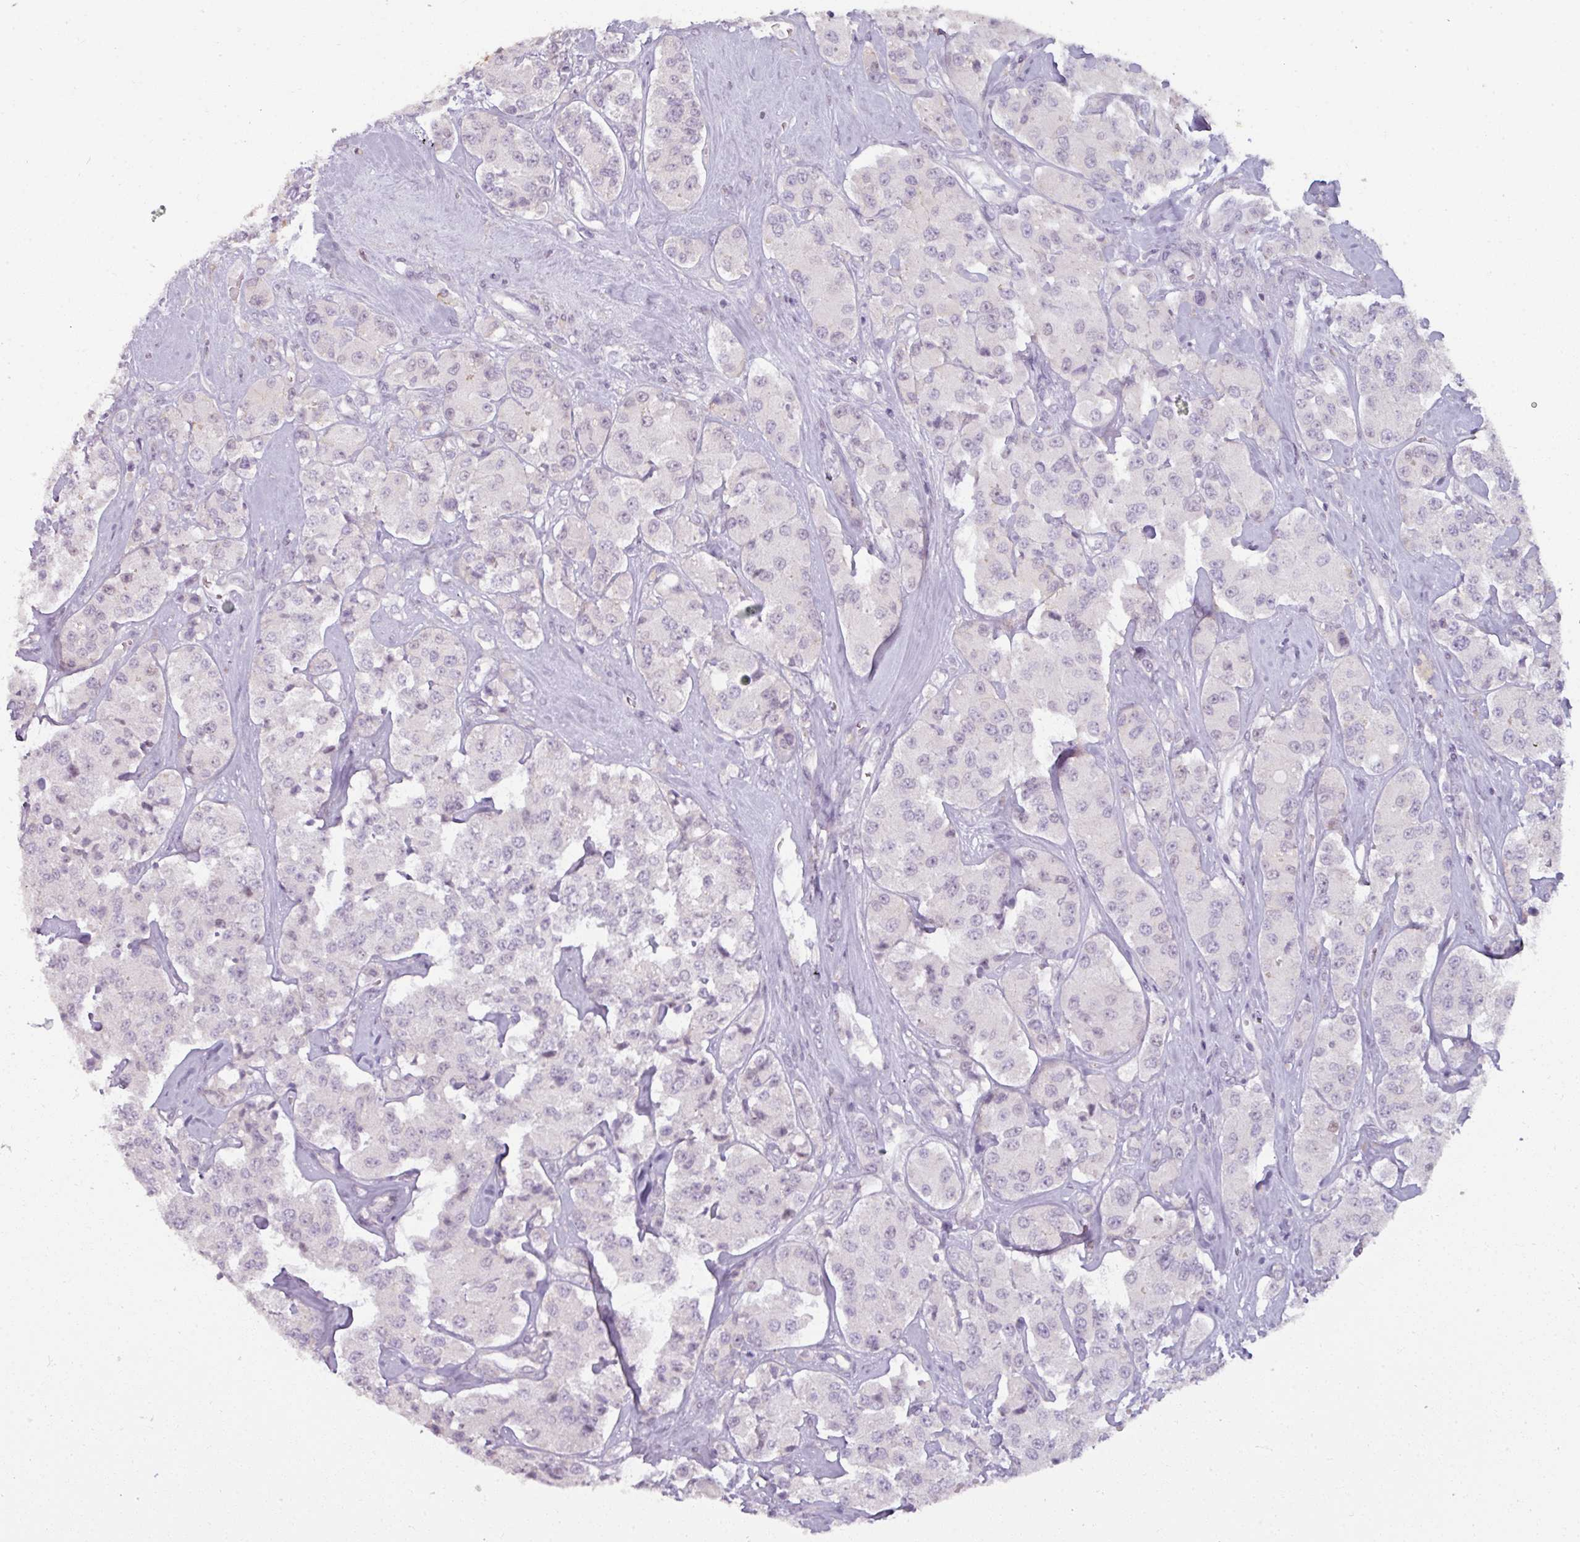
{"staining": {"intensity": "negative", "quantity": "none", "location": "none"}, "tissue": "carcinoid", "cell_type": "Tumor cells", "image_type": "cancer", "snomed": [{"axis": "morphology", "description": "Carcinoid, malignant, NOS"}, {"axis": "topography", "description": "Pancreas"}], "caption": "Immunohistochemistry (IHC) histopathology image of neoplastic tissue: human carcinoid (malignant) stained with DAB (3,3'-diaminobenzidine) exhibits no significant protein positivity in tumor cells.", "gene": "PNMA6A", "patient": {"sex": "male", "age": 41}}